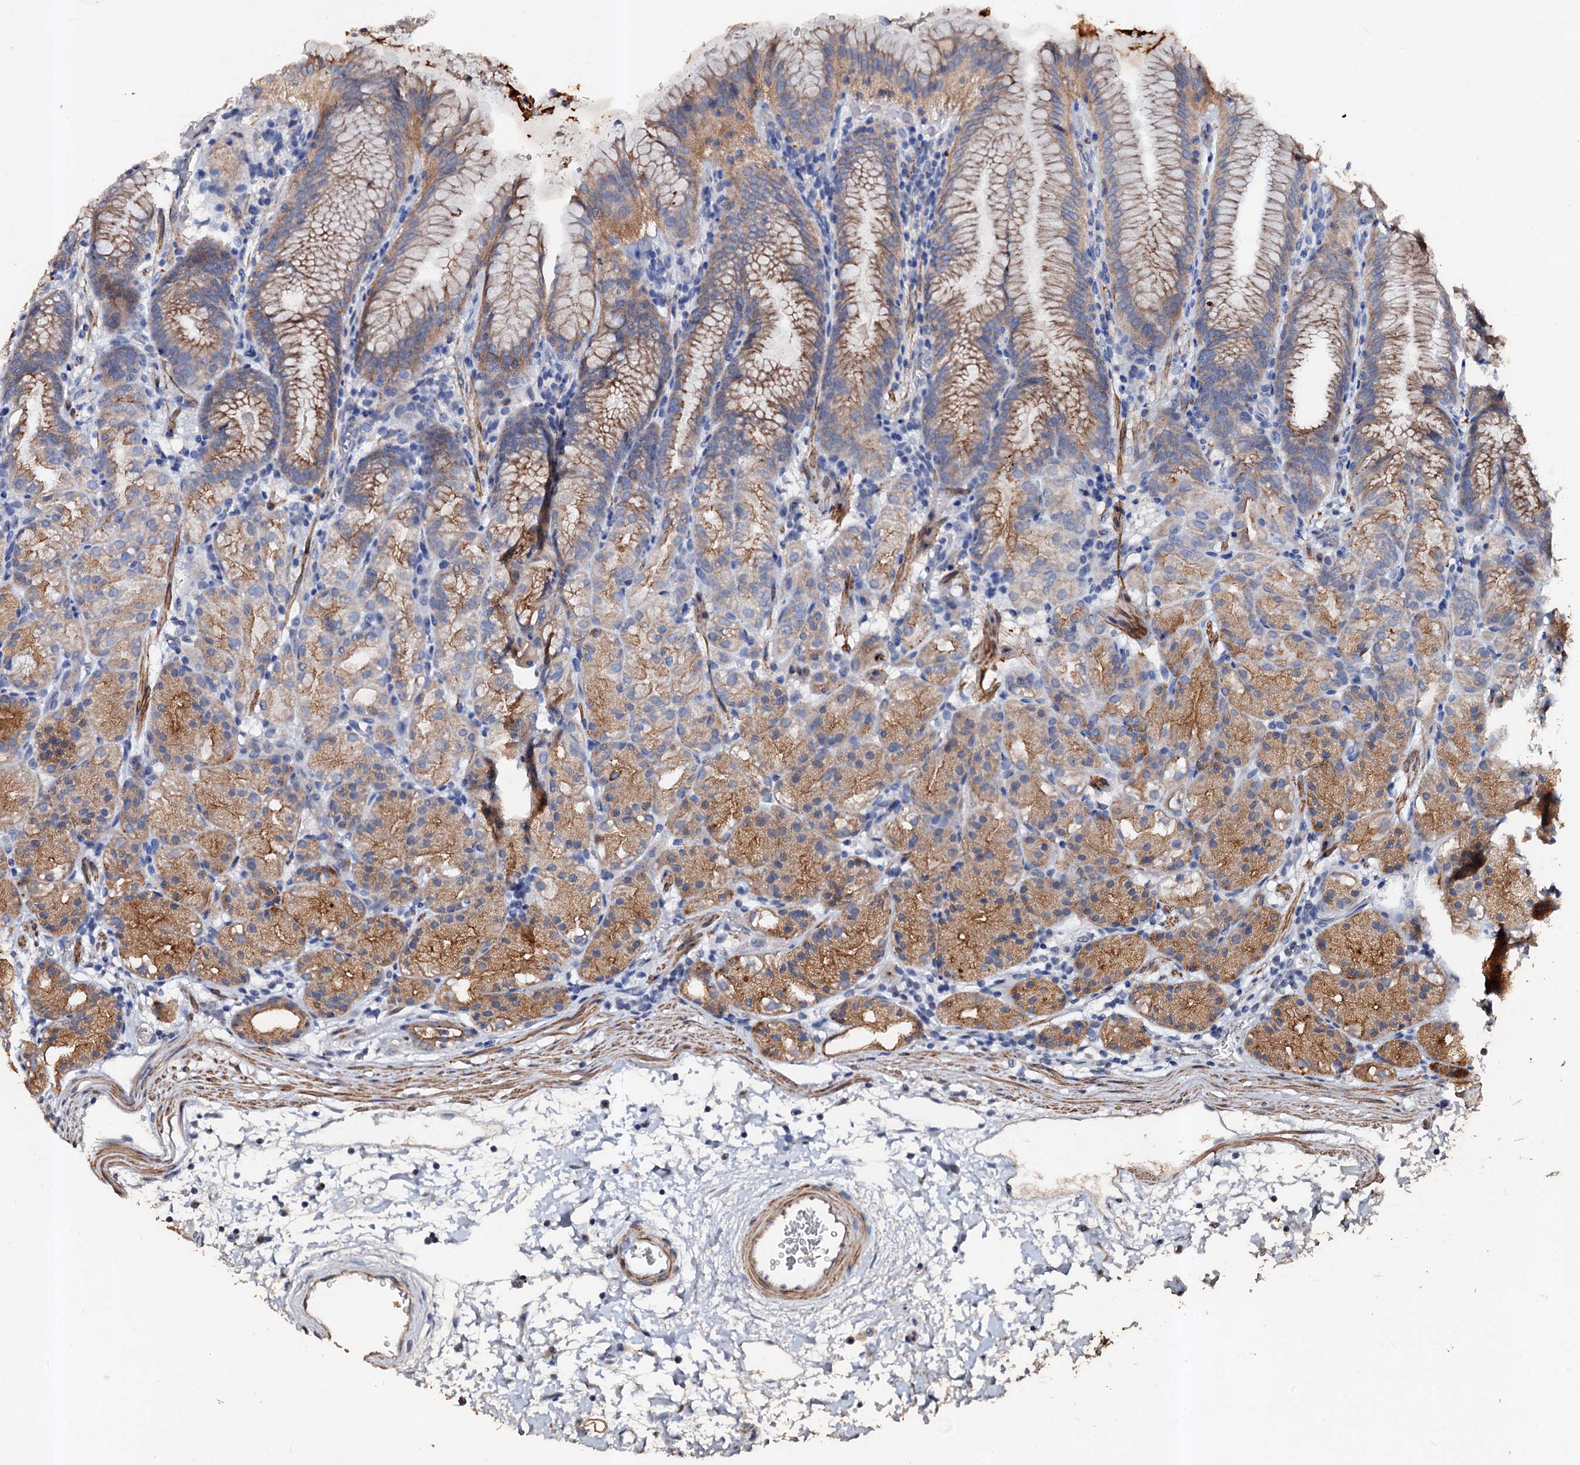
{"staining": {"intensity": "moderate", "quantity": "25%-75%", "location": "cytoplasmic/membranous"}, "tissue": "stomach", "cell_type": "Glandular cells", "image_type": "normal", "snomed": [{"axis": "morphology", "description": "Normal tissue, NOS"}, {"axis": "topography", "description": "Stomach, upper"}], "caption": "Immunohistochemistry (IHC) photomicrograph of benign stomach: human stomach stained using immunohistochemistry exhibits medium levels of moderate protein expression localized specifically in the cytoplasmic/membranous of glandular cells, appearing as a cytoplasmic/membranous brown color.", "gene": "VPS36", "patient": {"sex": "male", "age": 48}}